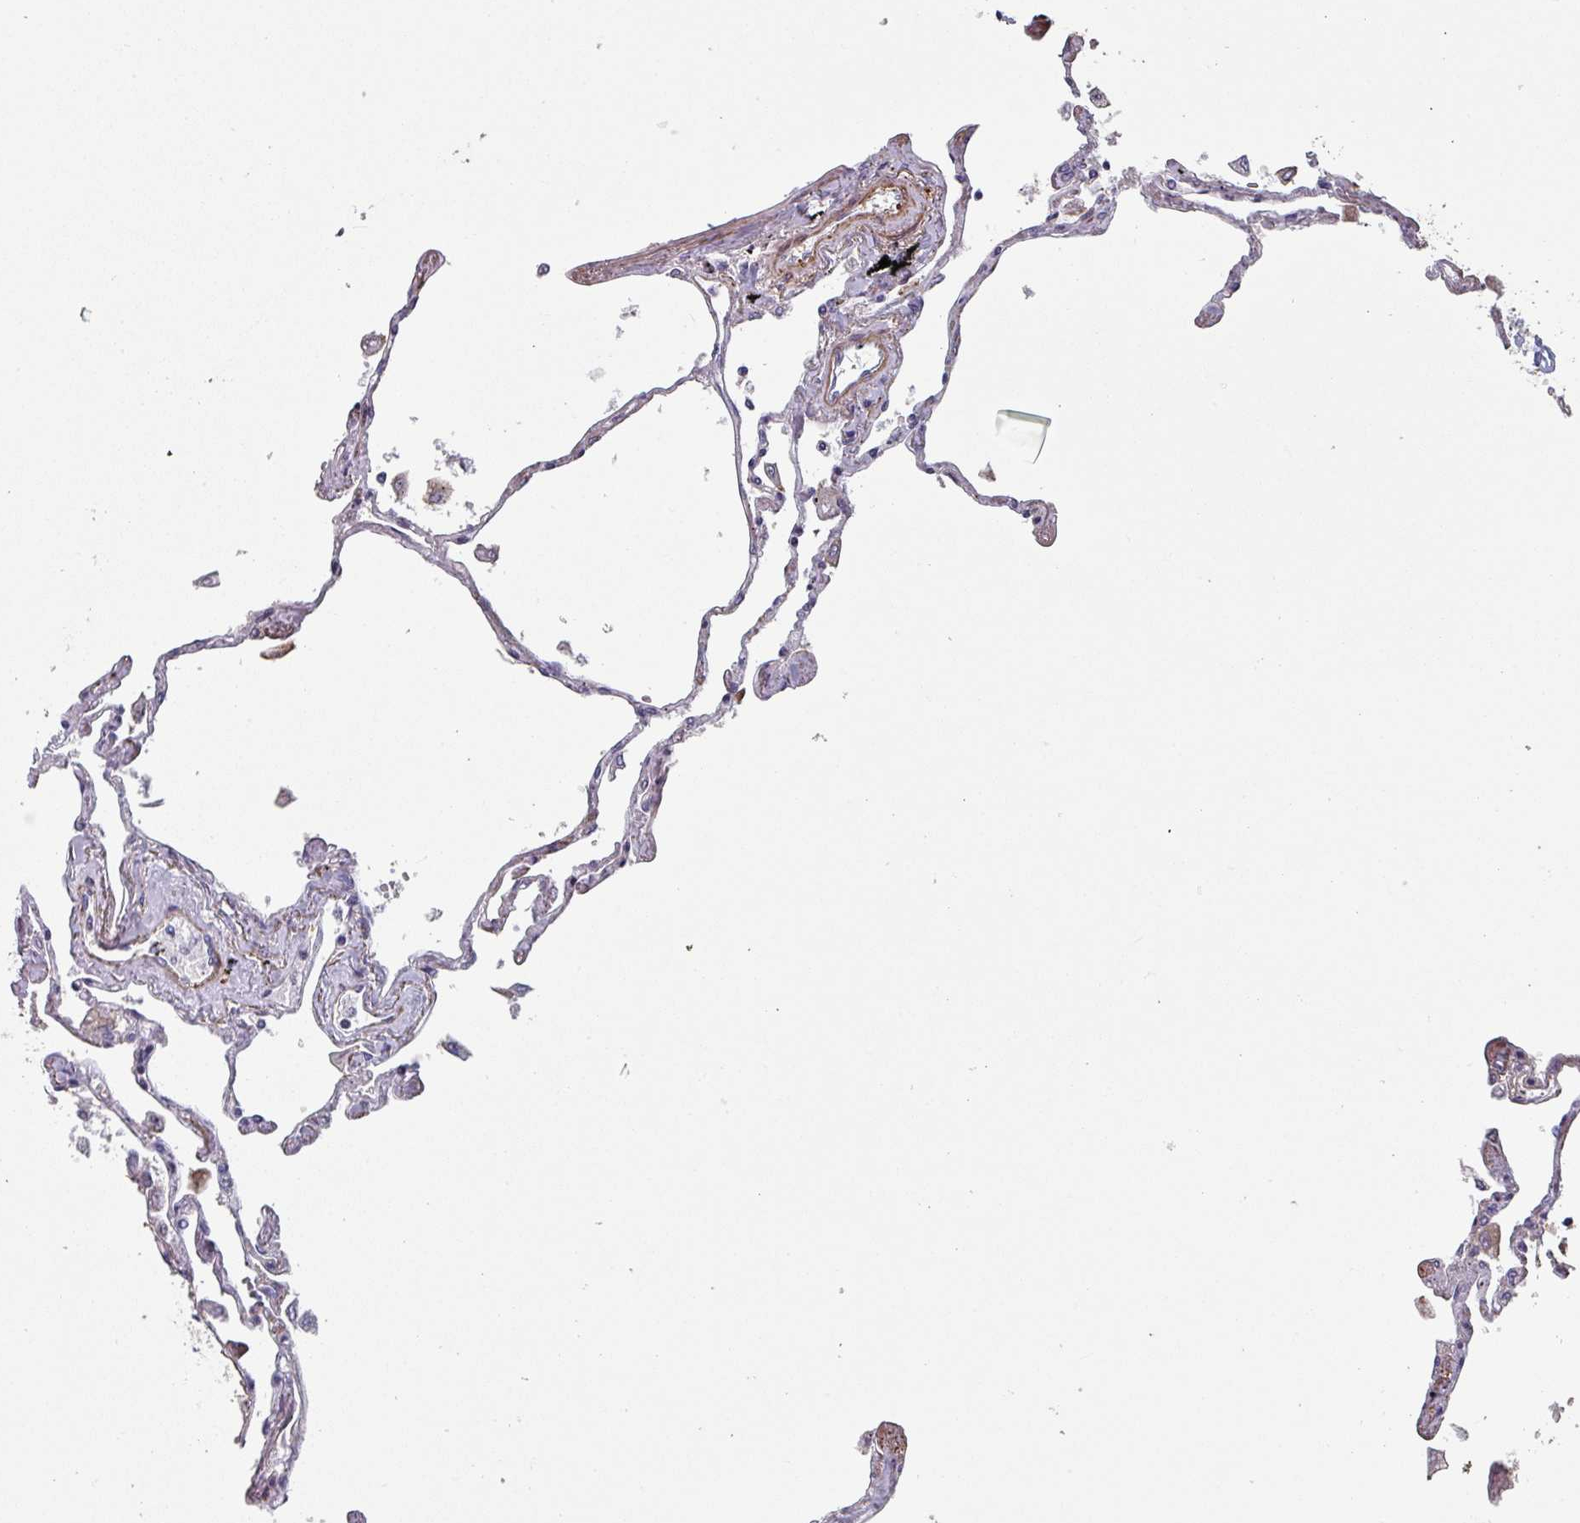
{"staining": {"intensity": "moderate", "quantity": "<25%", "location": "cytoplasmic/membranous"}, "tissue": "lung", "cell_type": "Alveolar cells", "image_type": "normal", "snomed": [{"axis": "morphology", "description": "Normal tissue, NOS"}, {"axis": "topography", "description": "Lung"}], "caption": "Protein staining of benign lung shows moderate cytoplasmic/membranous expression in about <25% of alveolar cells. (DAB (3,3'-diaminobenzidine) IHC with brightfield microscopy, high magnification).", "gene": "GSTA1", "patient": {"sex": "female", "age": 67}}